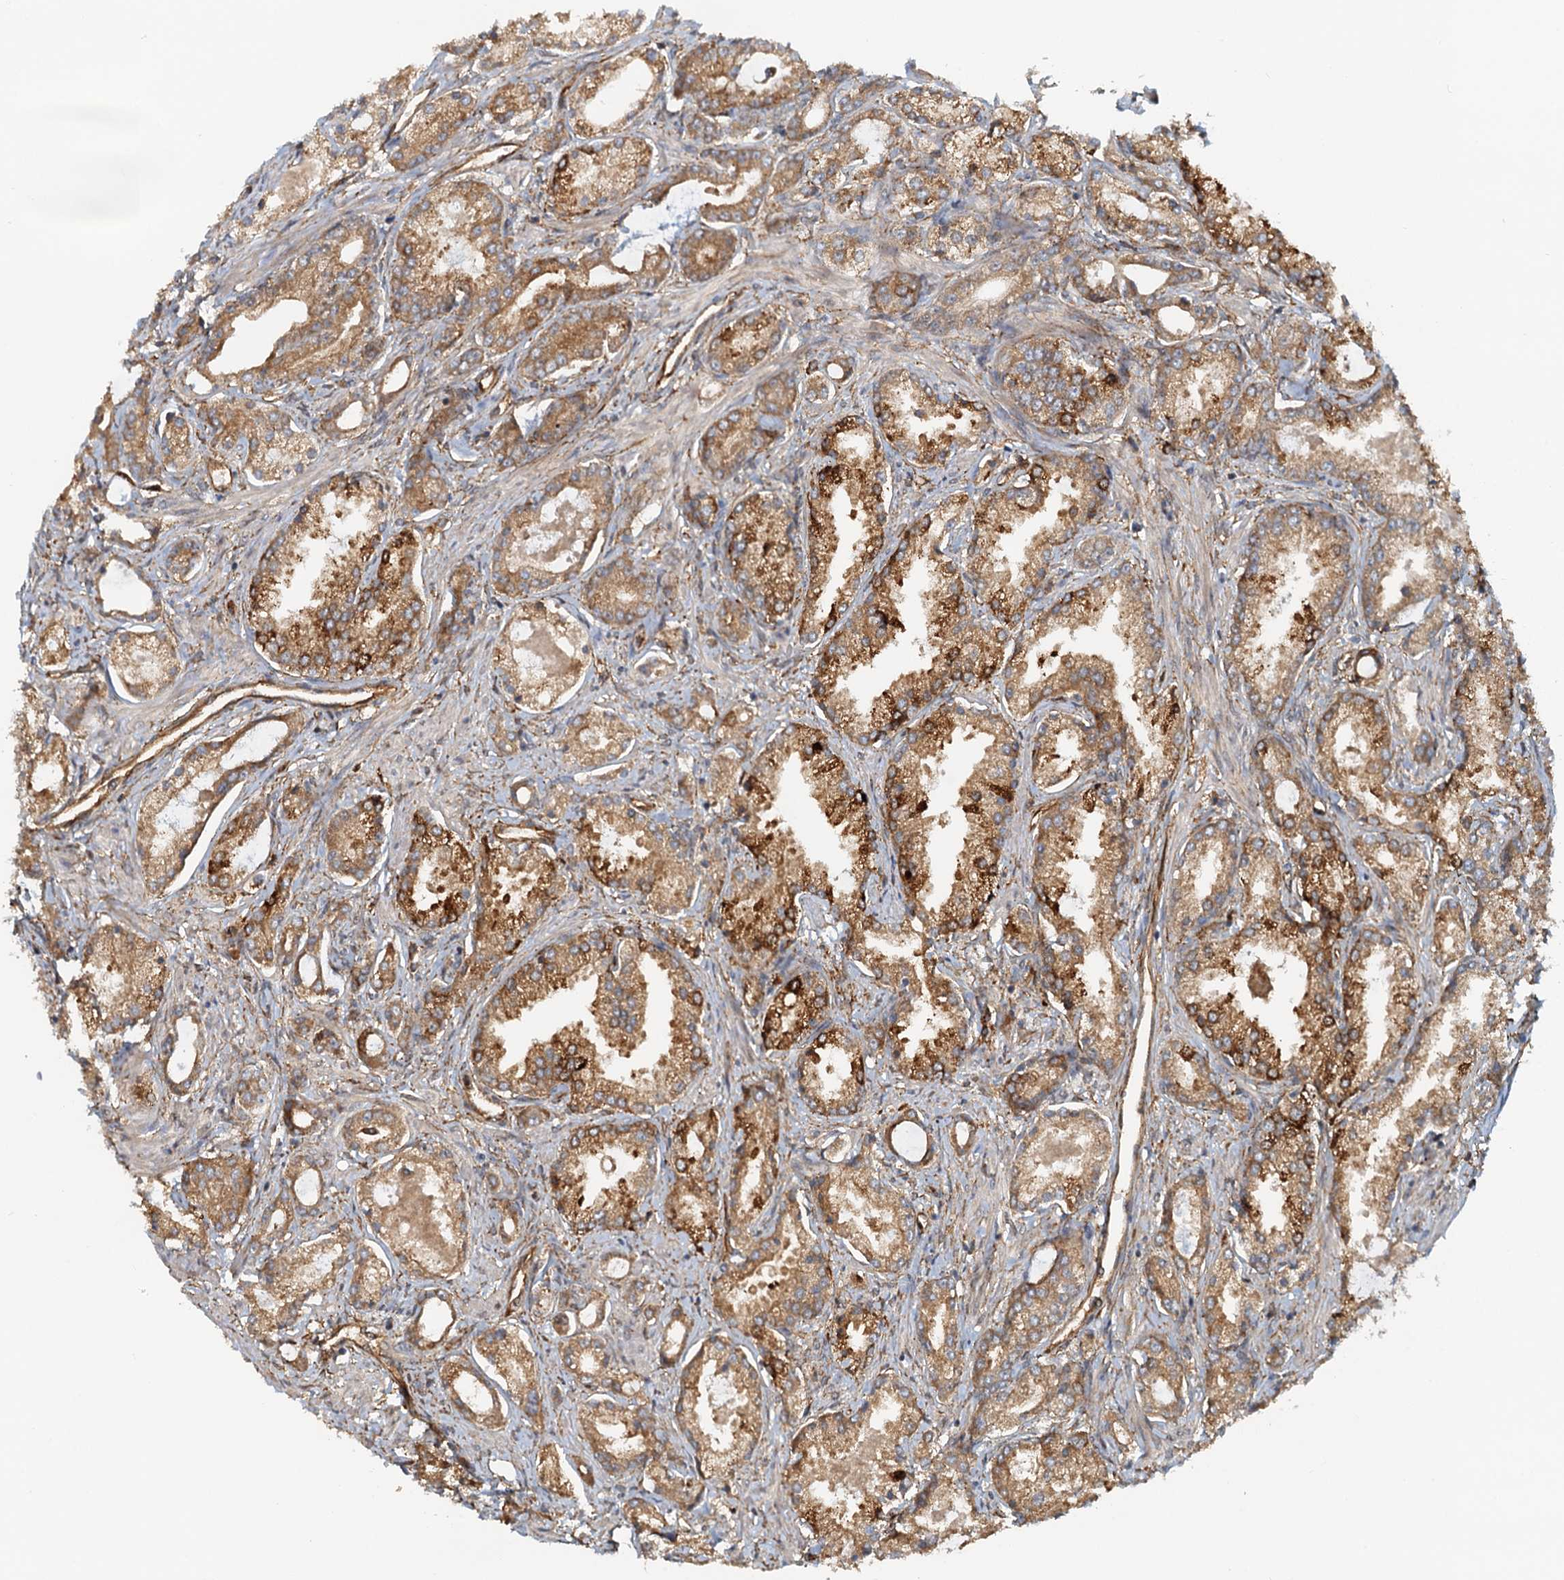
{"staining": {"intensity": "moderate", "quantity": ">75%", "location": "cytoplasmic/membranous"}, "tissue": "prostate cancer", "cell_type": "Tumor cells", "image_type": "cancer", "snomed": [{"axis": "morphology", "description": "Adenocarcinoma, Low grade"}, {"axis": "topography", "description": "Prostate"}], "caption": "High-power microscopy captured an immunohistochemistry image of prostate adenocarcinoma (low-grade), revealing moderate cytoplasmic/membranous positivity in approximately >75% of tumor cells. Using DAB (brown) and hematoxylin (blue) stains, captured at high magnification using brightfield microscopy.", "gene": "NIPAL3", "patient": {"sex": "male", "age": 68}}